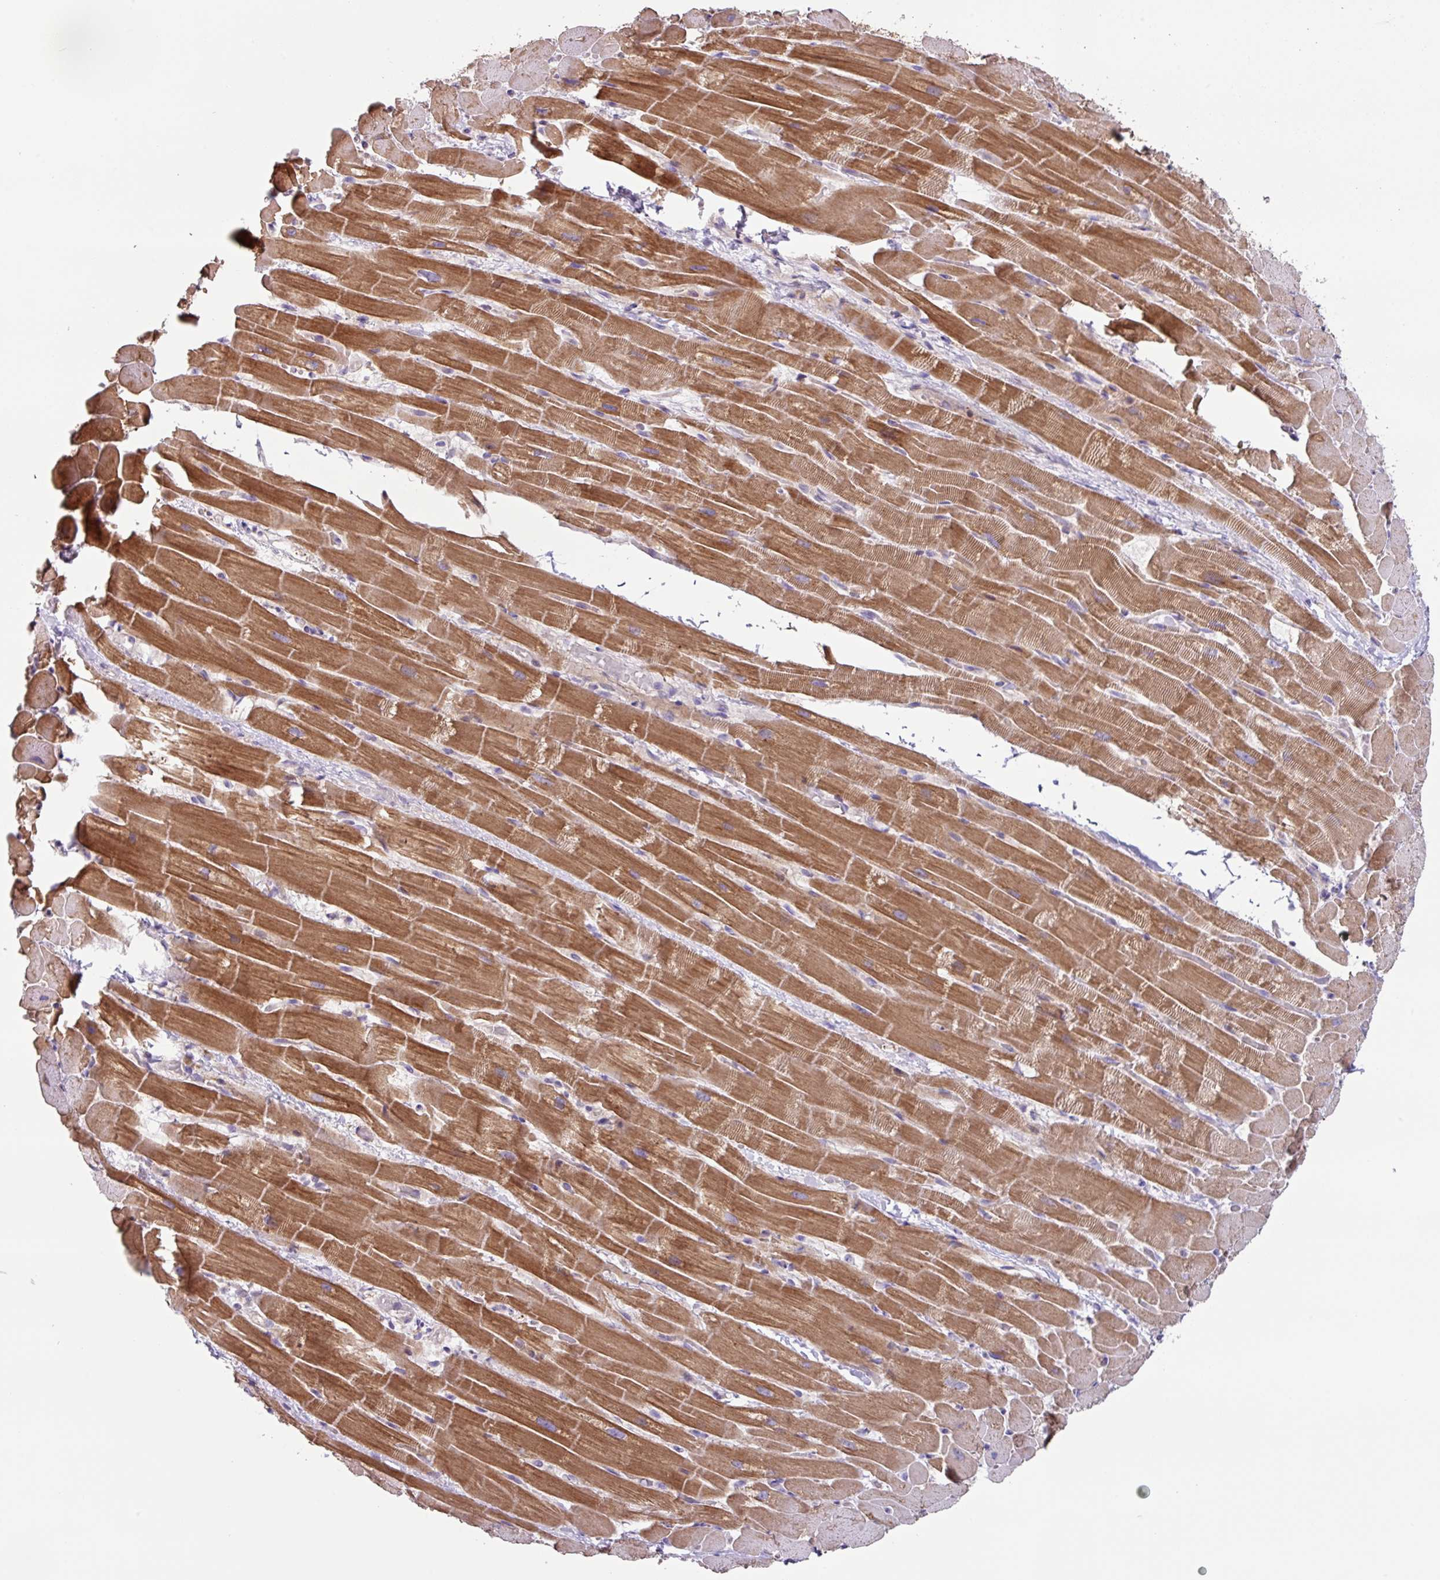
{"staining": {"intensity": "moderate", "quantity": ">75%", "location": "cytoplasmic/membranous"}, "tissue": "heart muscle", "cell_type": "Cardiomyocytes", "image_type": "normal", "snomed": [{"axis": "morphology", "description": "Normal tissue, NOS"}, {"axis": "topography", "description": "Heart"}], "caption": "Immunohistochemistry (IHC) micrograph of benign human heart muscle stained for a protein (brown), which demonstrates medium levels of moderate cytoplasmic/membranous positivity in approximately >75% of cardiomyocytes.", "gene": "MRRF", "patient": {"sex": "male", "age": 37}}